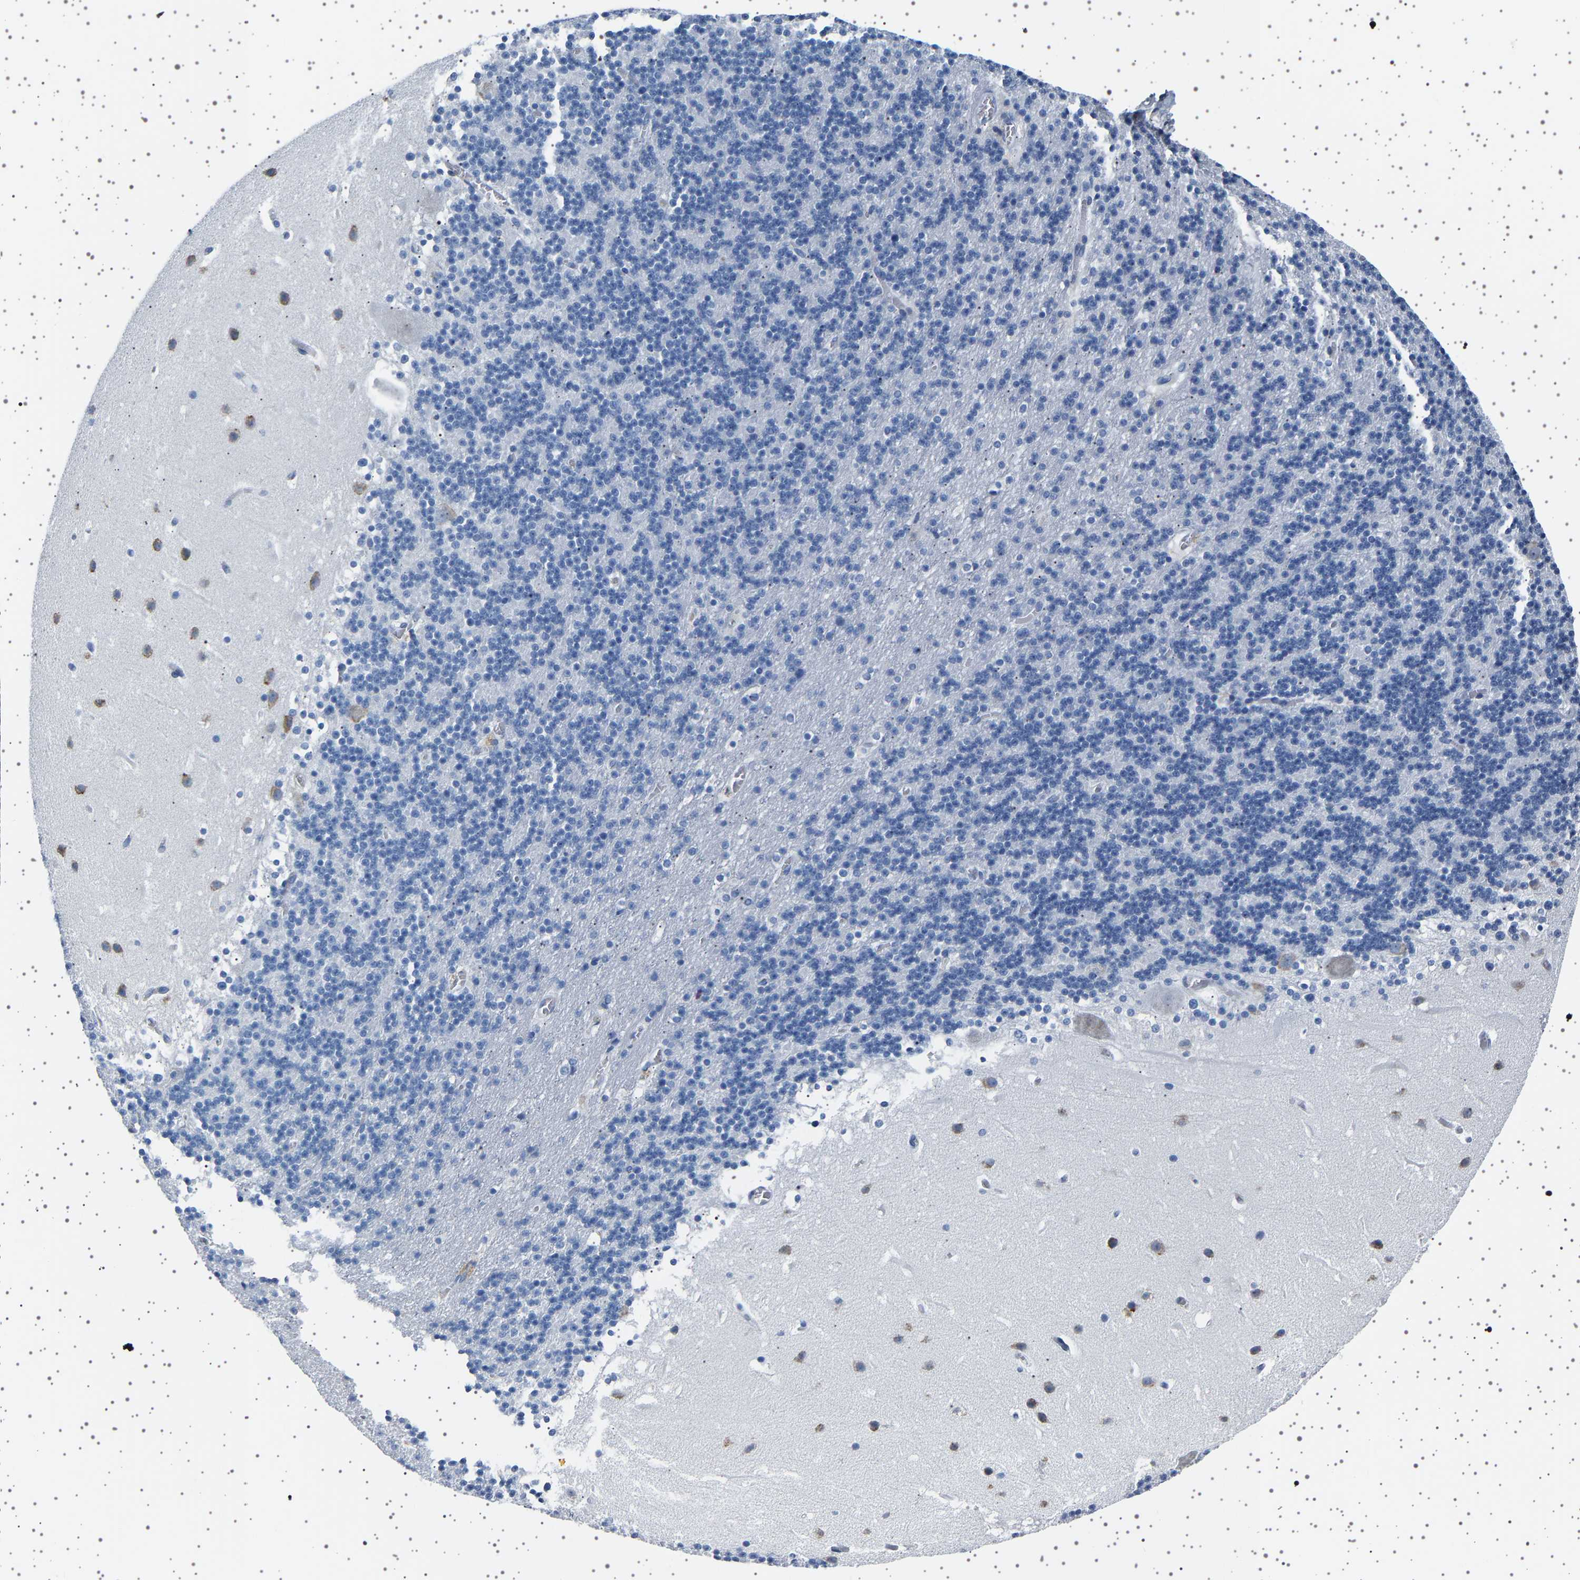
{"staining": {"intensity": "negative", "quantity": "none", "location": "none"}, "tissue": "cerebellum", "cell_type": "Cells in granular layer", "image_type": "normal", "snomed": [{"axis": "morphology", "description": "Normal tissue, NOS"}, {"axis": "topography", "description": "Cerebellum"}], "caption": "Protein analysis of unremarkable cerebellum displays no significant positivity in cells in granular layer.", "gene": "FTCD", "patient": {"sex": "male", "age": 45}}